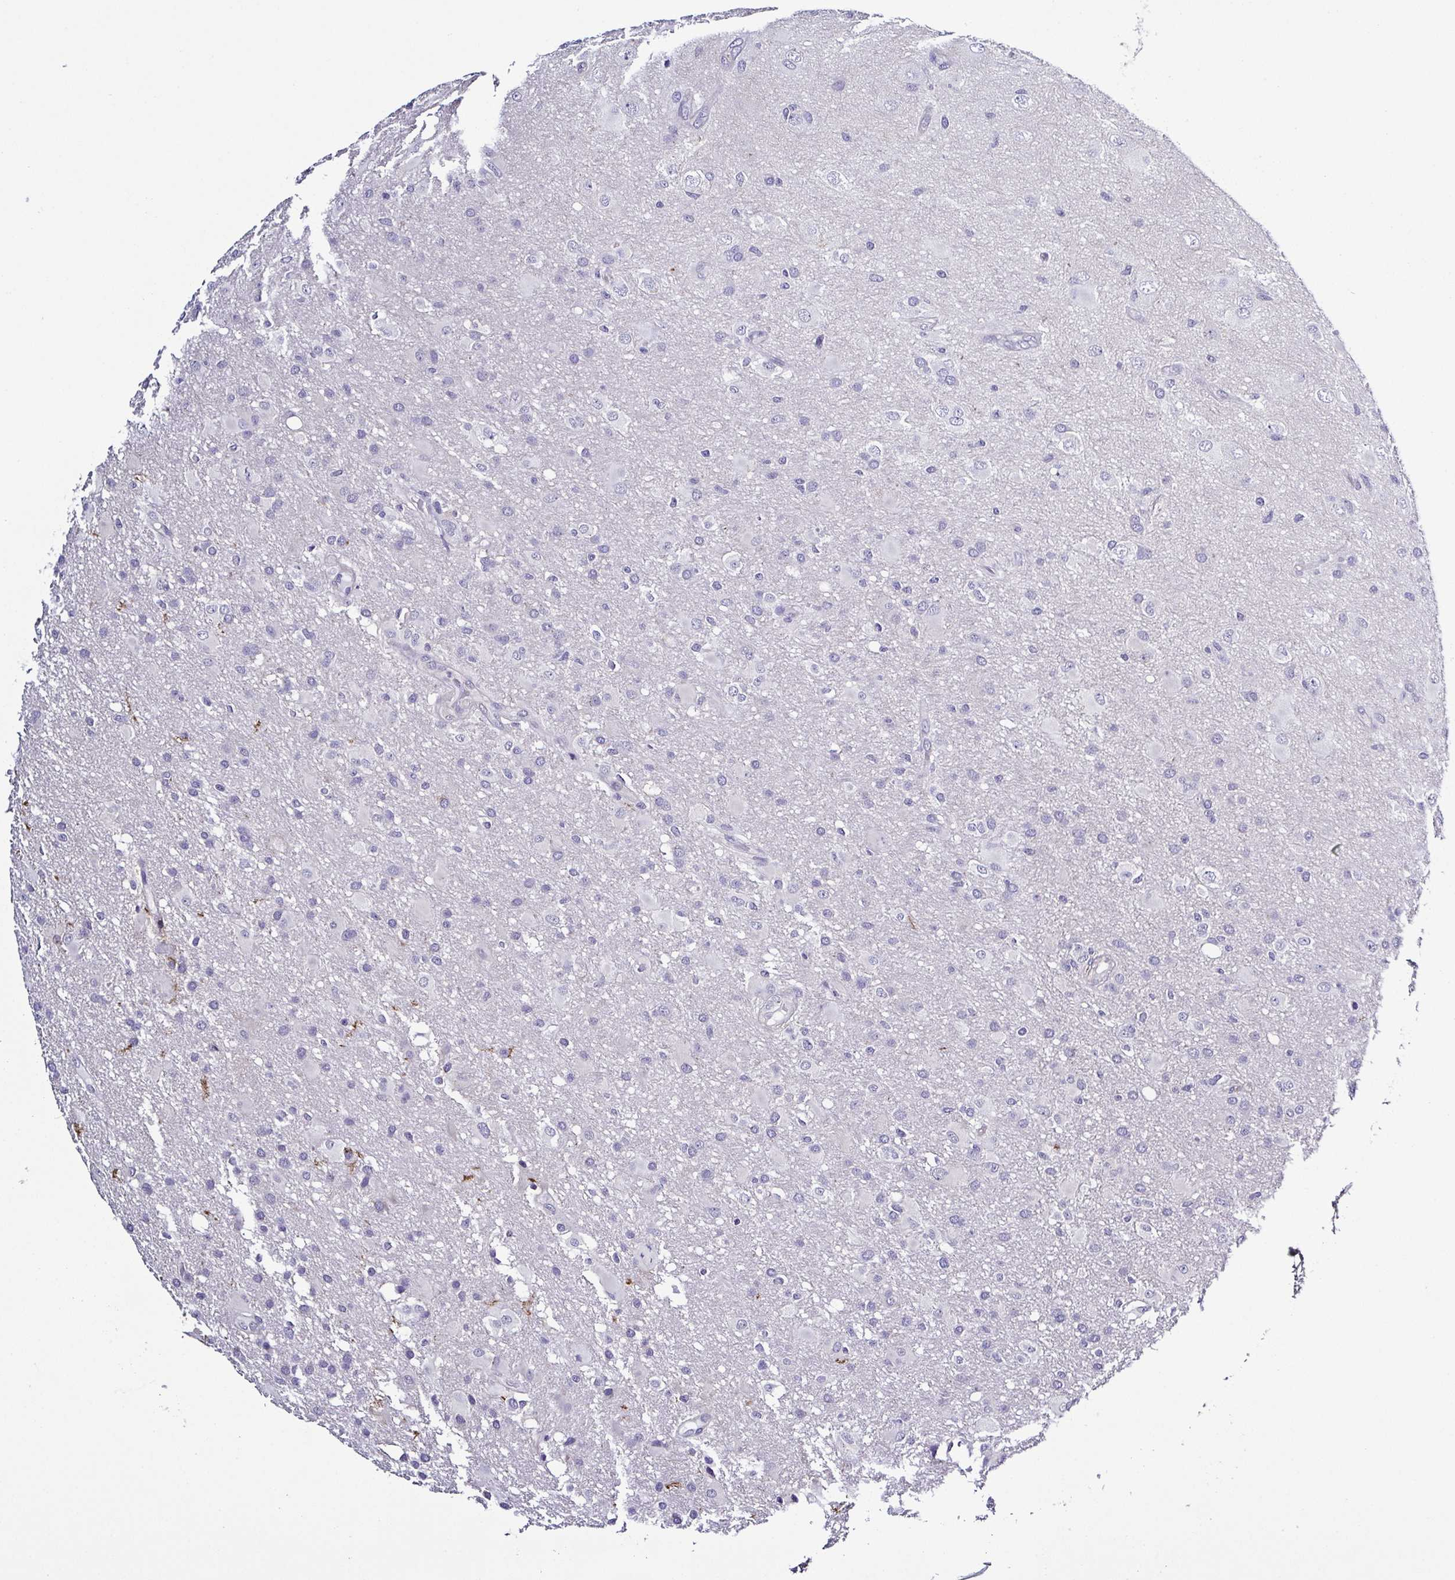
{"staining": {"intensity": "negative", "quantity": "none", "location": "none"}, "tissue": "glioma", "cell_type": "Tumor cells", "image_type": "cancer", "snomed": [{"axis": "morphology", "description": "Glioma, malignant, High grade"}, {"axis": "topography", "description": "Brain"}], "caption": "This is an IHC image of human malignant glioma (high-grade). There is no expression in tumor cells.", "gene": "TNNT2", "patient": {"sex": "male", "age": 53}}